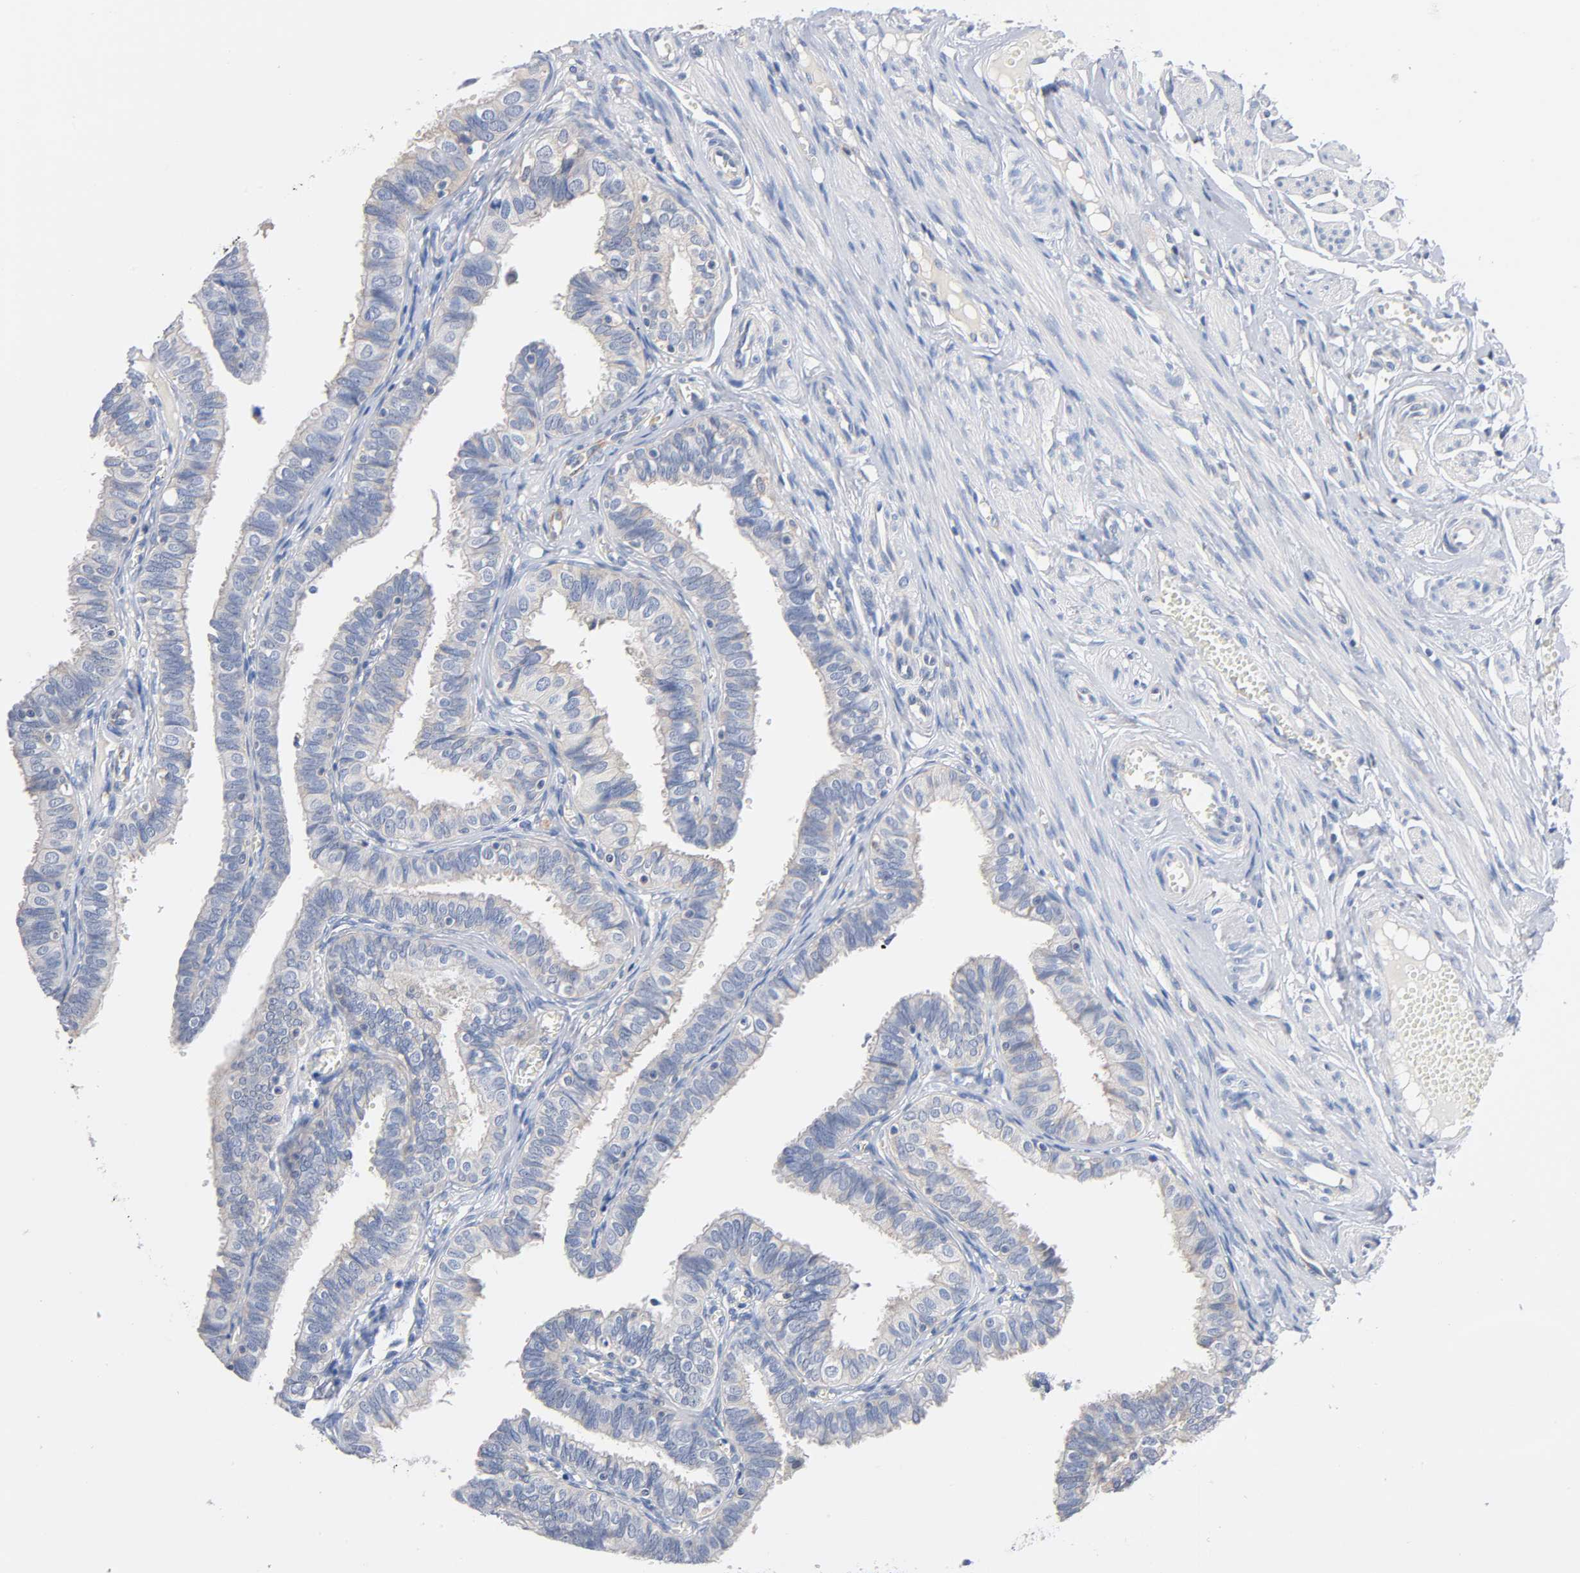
{"staining": {"intensity": "weak", "quantity": "25%-75%", "location": "cytoplasmic/membranous"}, "tissue": "fallopian tube", "cell_type": "Glandular cells", "image_type": "normal", "snomed": [{"axis": "morphology", "description": "Normal tissue, NOS"}, {"axis": "topography", "description": "Fallopian tube"}], "caption": "The photomicrograph displays a brown stain indicating the presence of a protein in the cytoplasmic/membranous of glandular cells in fallopian tube. (DAB (3,3'-diaminobenzidine) IHC, brown staining for protein, blue staining for nuclei).", "gene": "MALT1", "patient": {"sex": "female", "age": 46}}